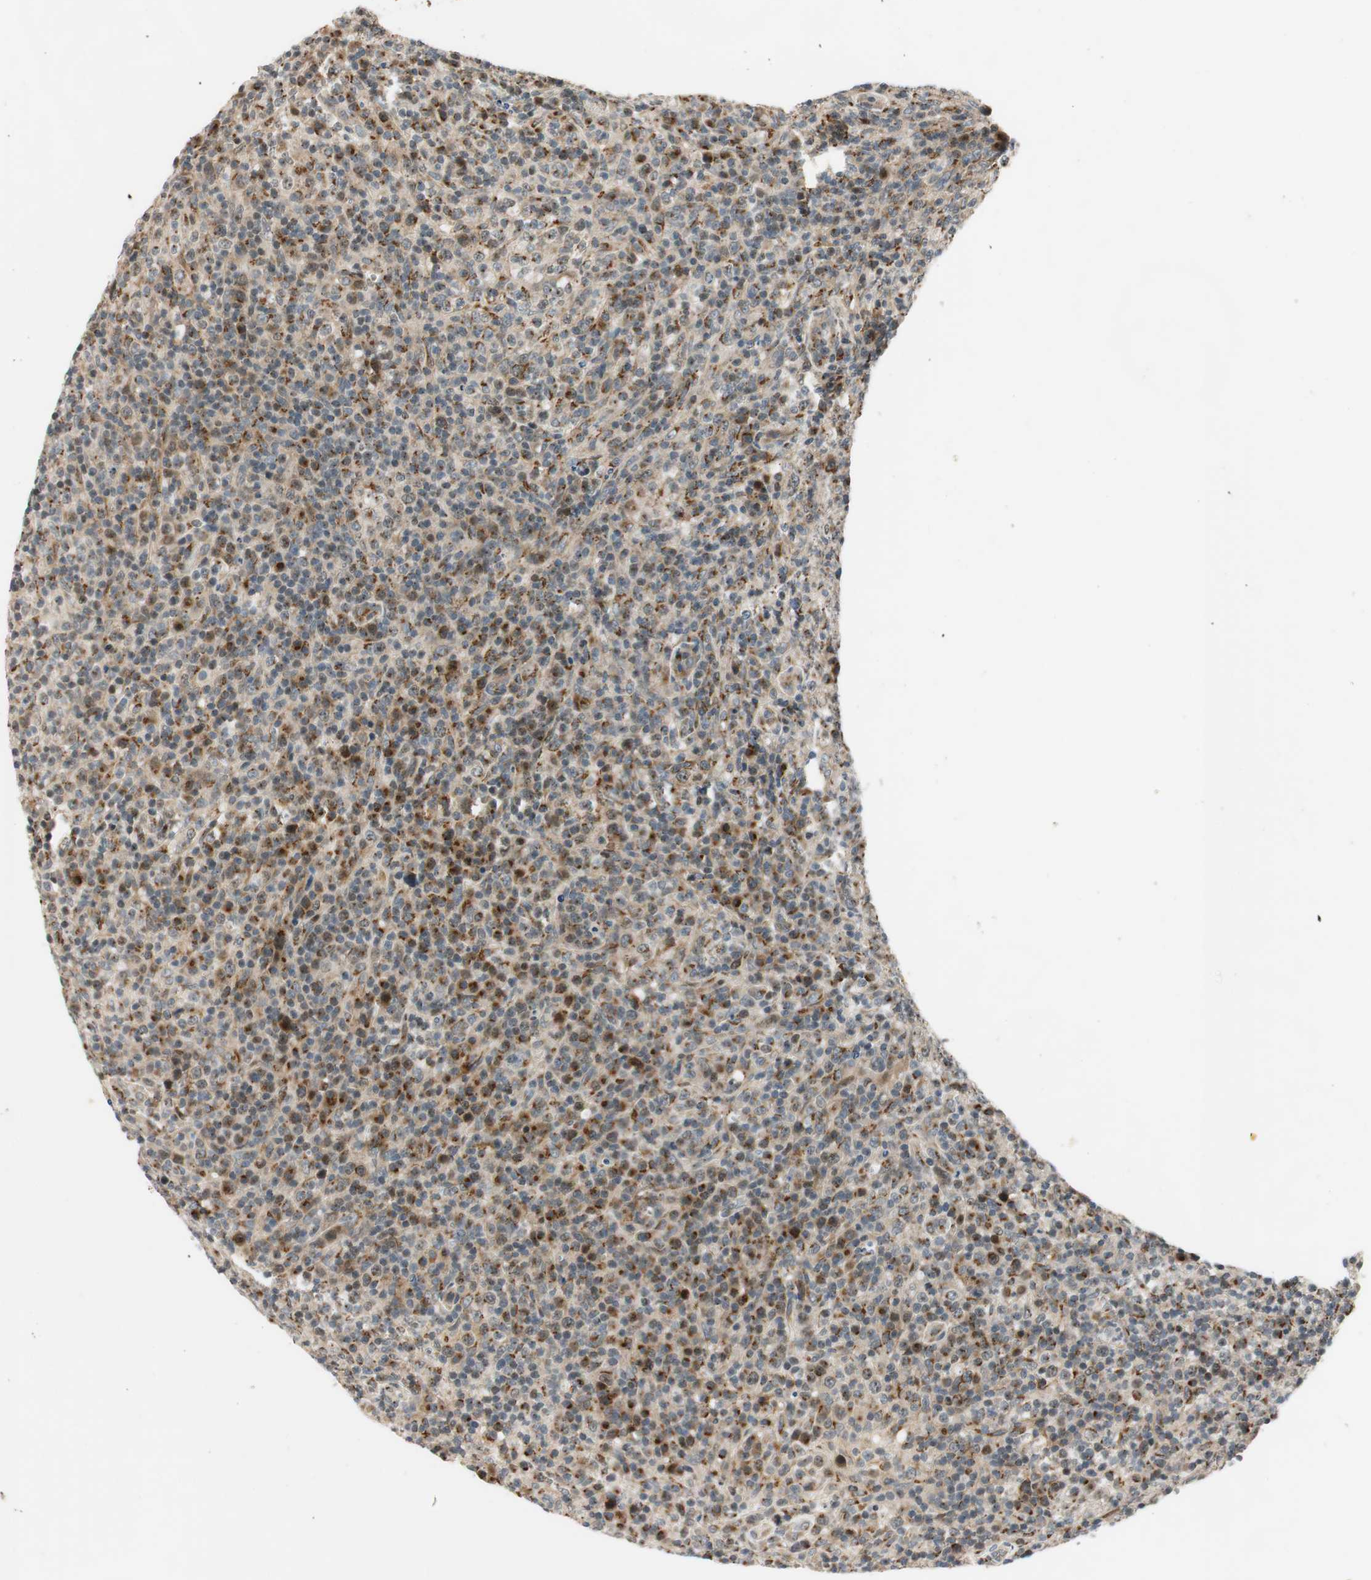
{"staining": {"intensity": "weak", "quantity": "25%-75%", "location": "cytoplasmic/membranous"}, "tissue": "lymphoma", "cell_type": "Tumor cells", "image_type": "cancer", "snomed": [{"axis": "morphology", "description": "Malignant lymphoma, non-Hodgkin's type, High grade"}, {"axis": "topography", "description": "Lymph node"}], "caption": "This is a photomicrograph of immunohistochemistry (IHC) staining of high-grade malignant lymphoma, non-Hodgkin's type, which shows weak expression in the cytoplasmic/membranous of tumor cells.", "gene": "NEO1", "patient": {"sex": "female", "age": 76}}